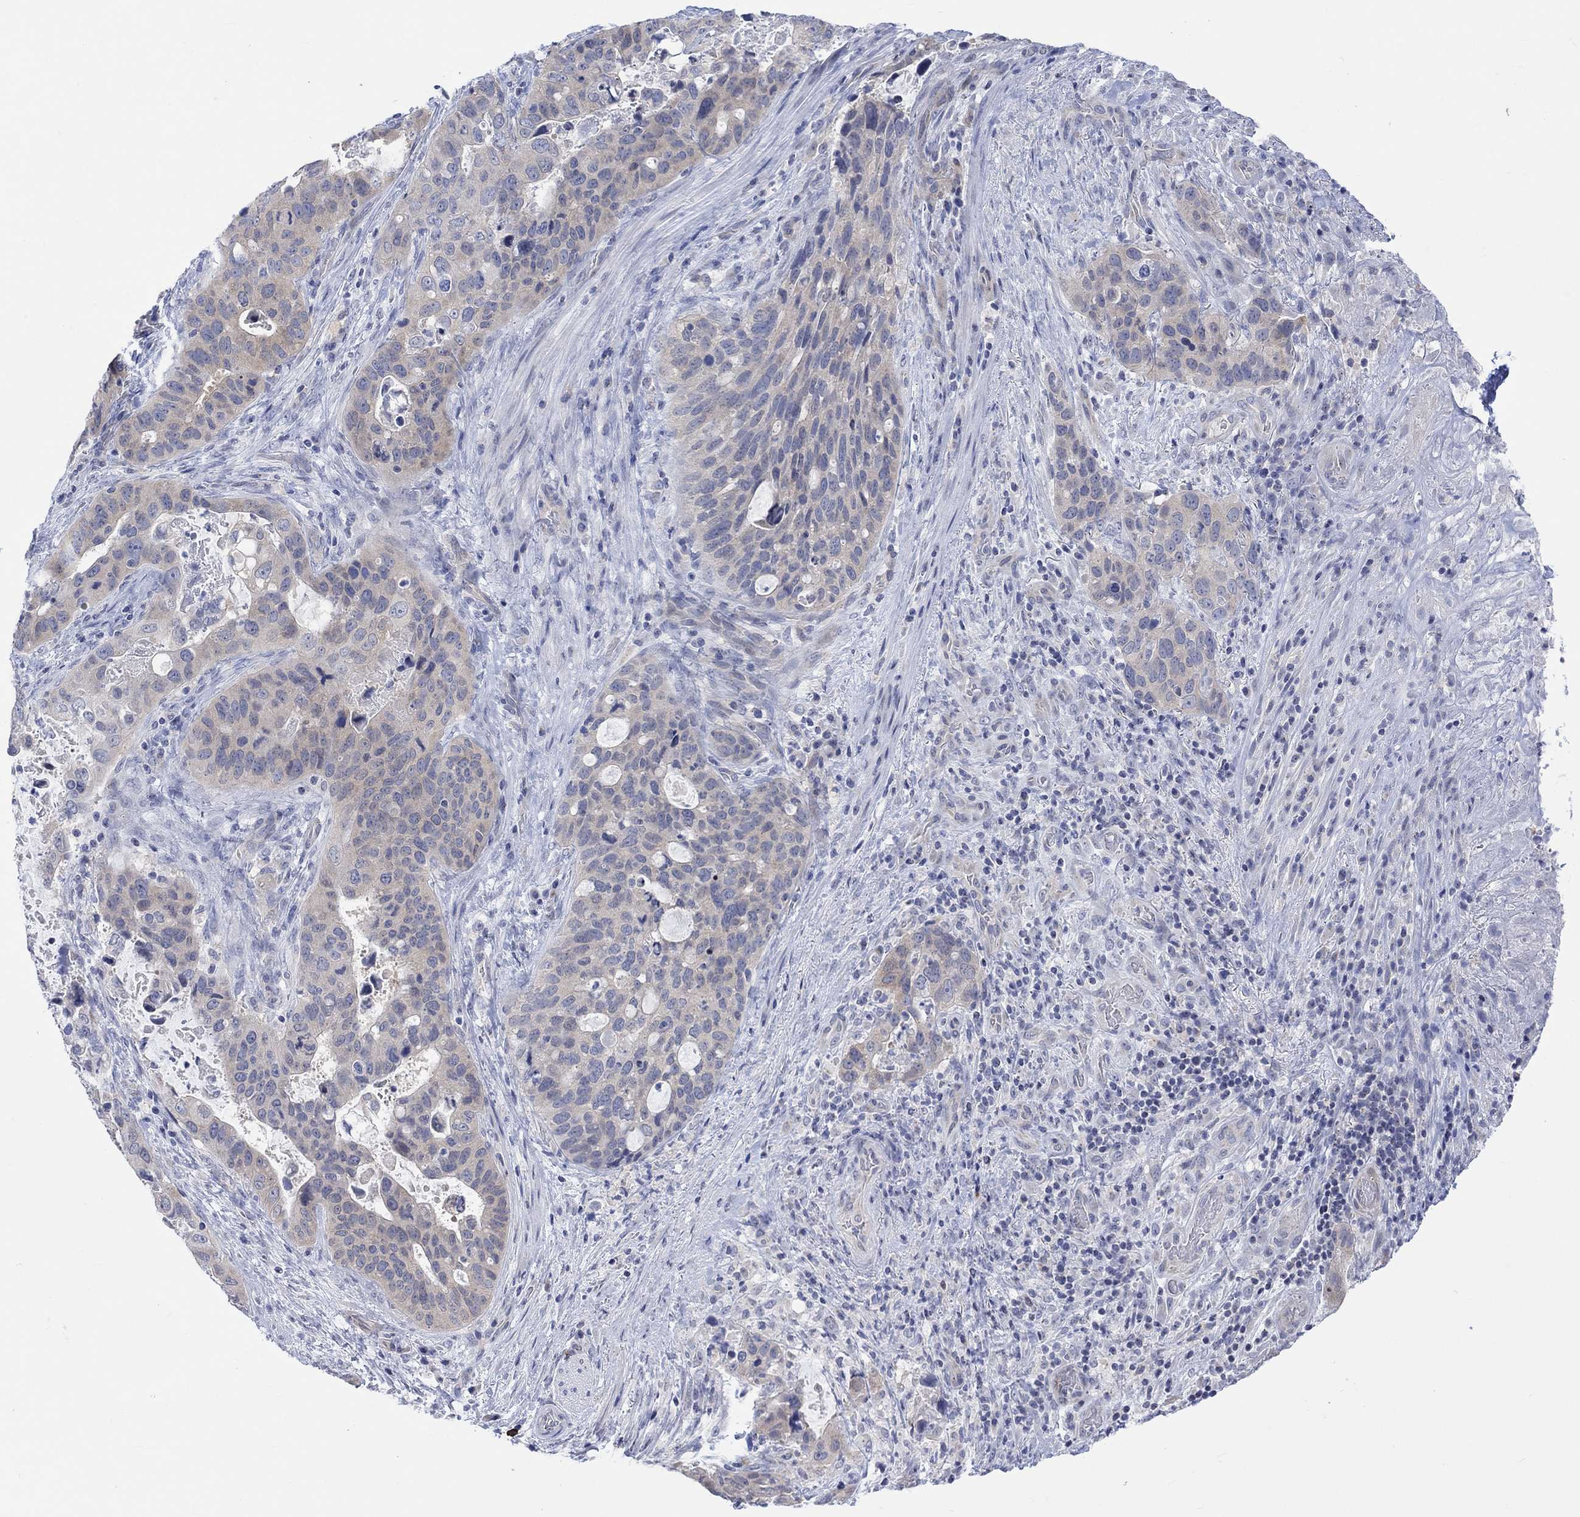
{"staining": {"intensity": "negative", "quantity": "none", "location": "none"}, "tissue": "stomach cancer", "cell_type": "Tumor cells", "image_type": "cancer", "snomed": [{"axis": "morphology", "description": "Adenocarcinoma, NOS"}, {"axis": "topography", "description": "Stomach"}], "caption": "Stomach cancer was stained to show a protein in brown. There is no significant expression in tumor cells.", "gene": "DCX", "patient": {"sex": "male", "age": 54}}